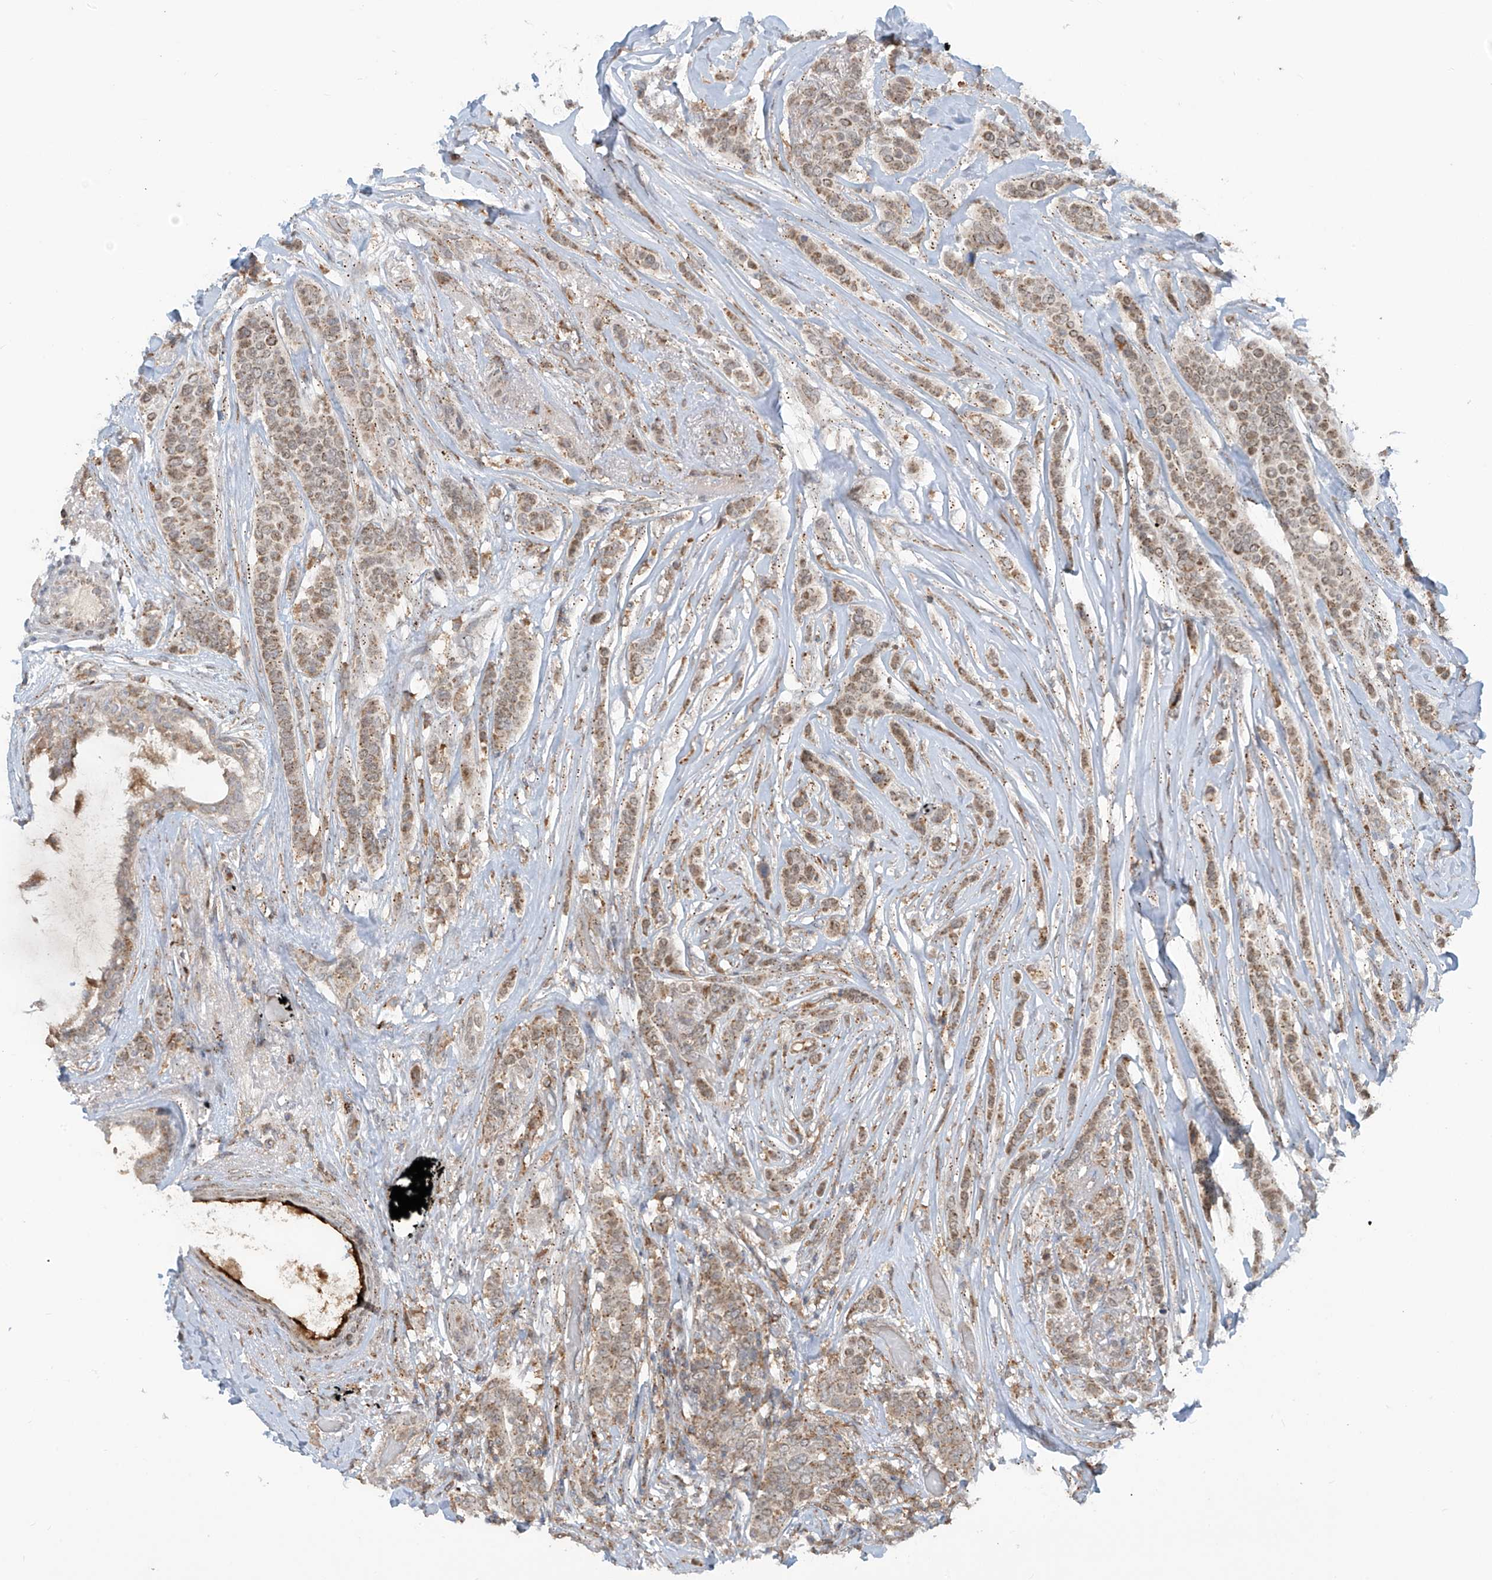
{"staining": {"intensity": "moderate", "quantity": ">75%", "location": "cytoplasmic/membranous"}, "tissue": "breast cancer", "cell_type": "Tumor cells", "image_type": "cancer", "snomed": [{"axis": "morphology", "description": "Lobular carcinoma"}, {"axis": "topography", "description": "Breast"}], "caption": "Approximately >75% of tumor cells in lobular carcinoma (breast) demonstrate moderate cytoplasmic/membranous protein positivity as visualized by brown immunohistochemical staining.", "gene": "PARVG", "patient": {"sex": "female", "age": 51}}